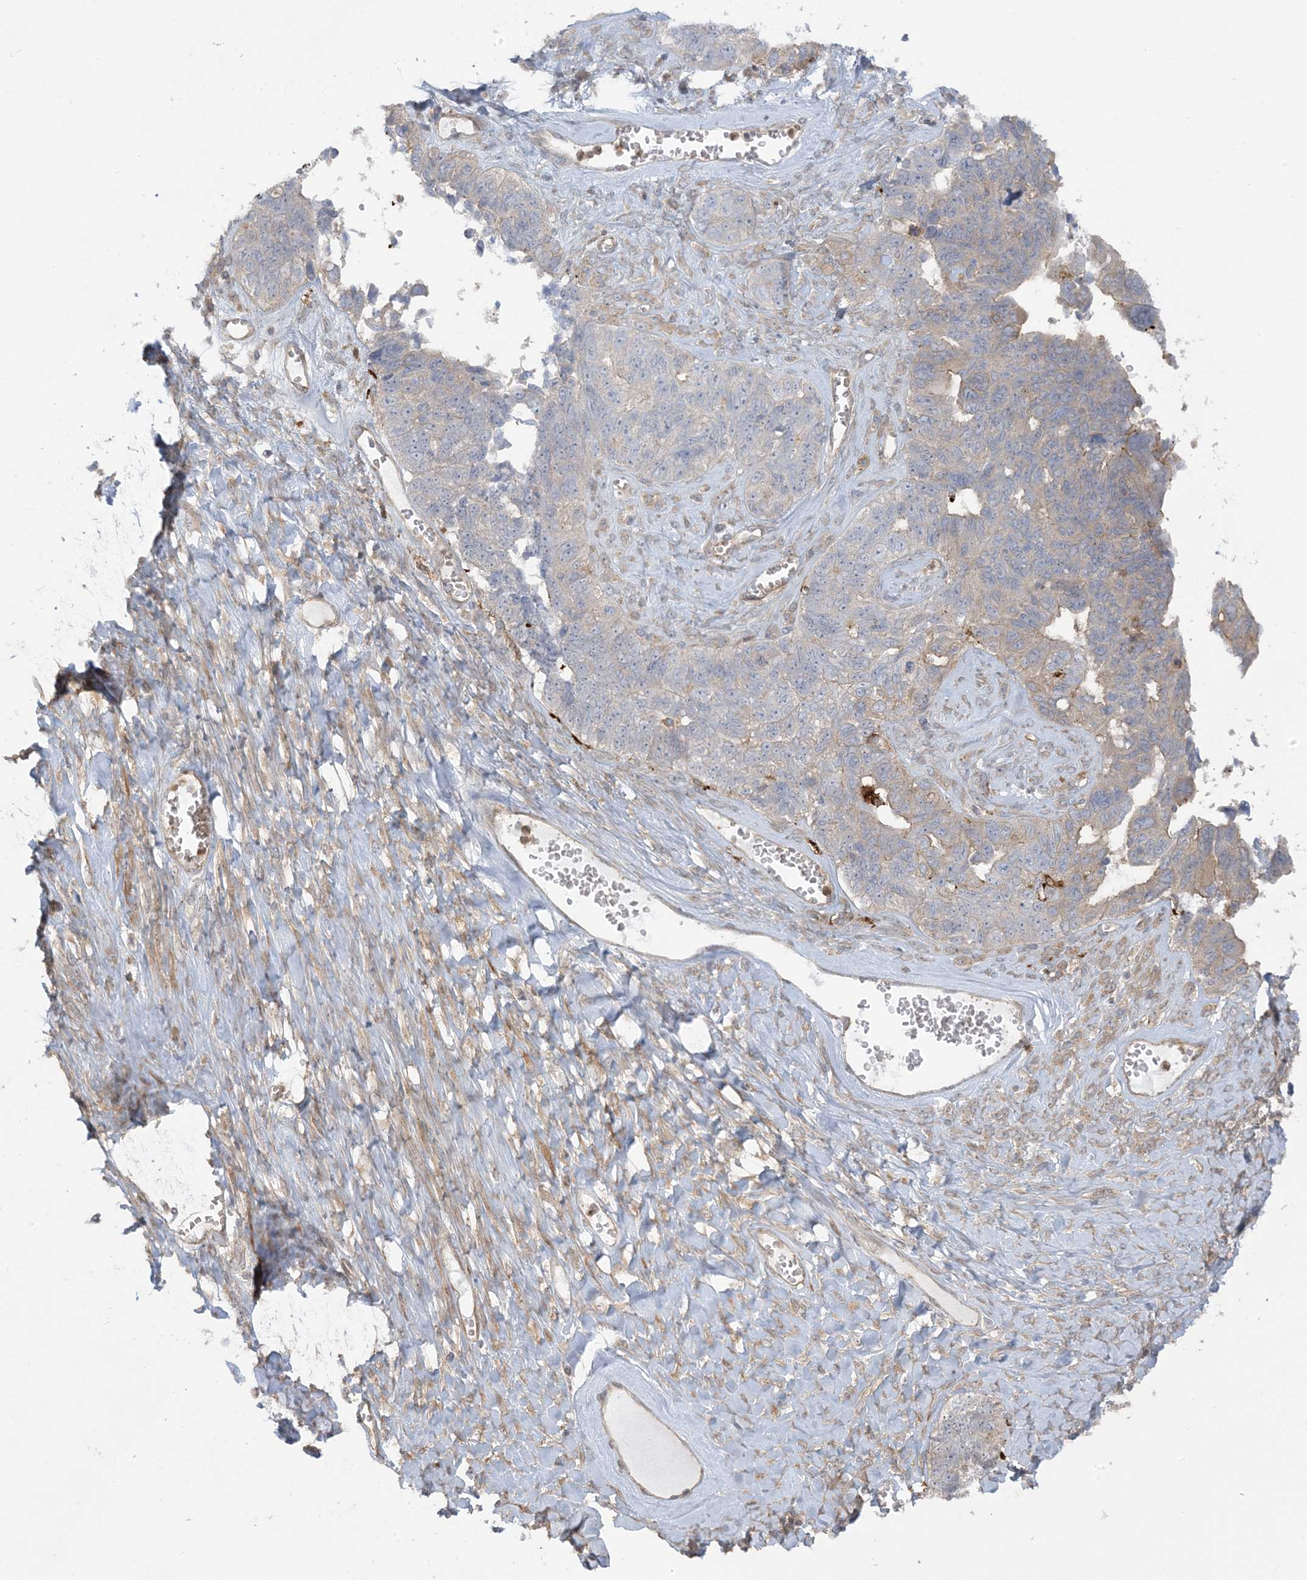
{"staining": {"intensity": "negative", "quantity": "none", "location": "none"}, "tissue": "ovarian cancer", "cell_type": "Tumor cells", "image_type": "cancer", "snomed": [{"axis": "morphology", "description": "Cystadenocarcinoma, serous, NOS"}, {"axis": "topography", "description": "Ovary"}], "caption": "The IHC histopathology image has no significant expression in tumor cells of serous cystadenocarcinoma (ovarian) tissue.", "gene": "ICMT", "patient": {"sex": "female", "age": 79}}